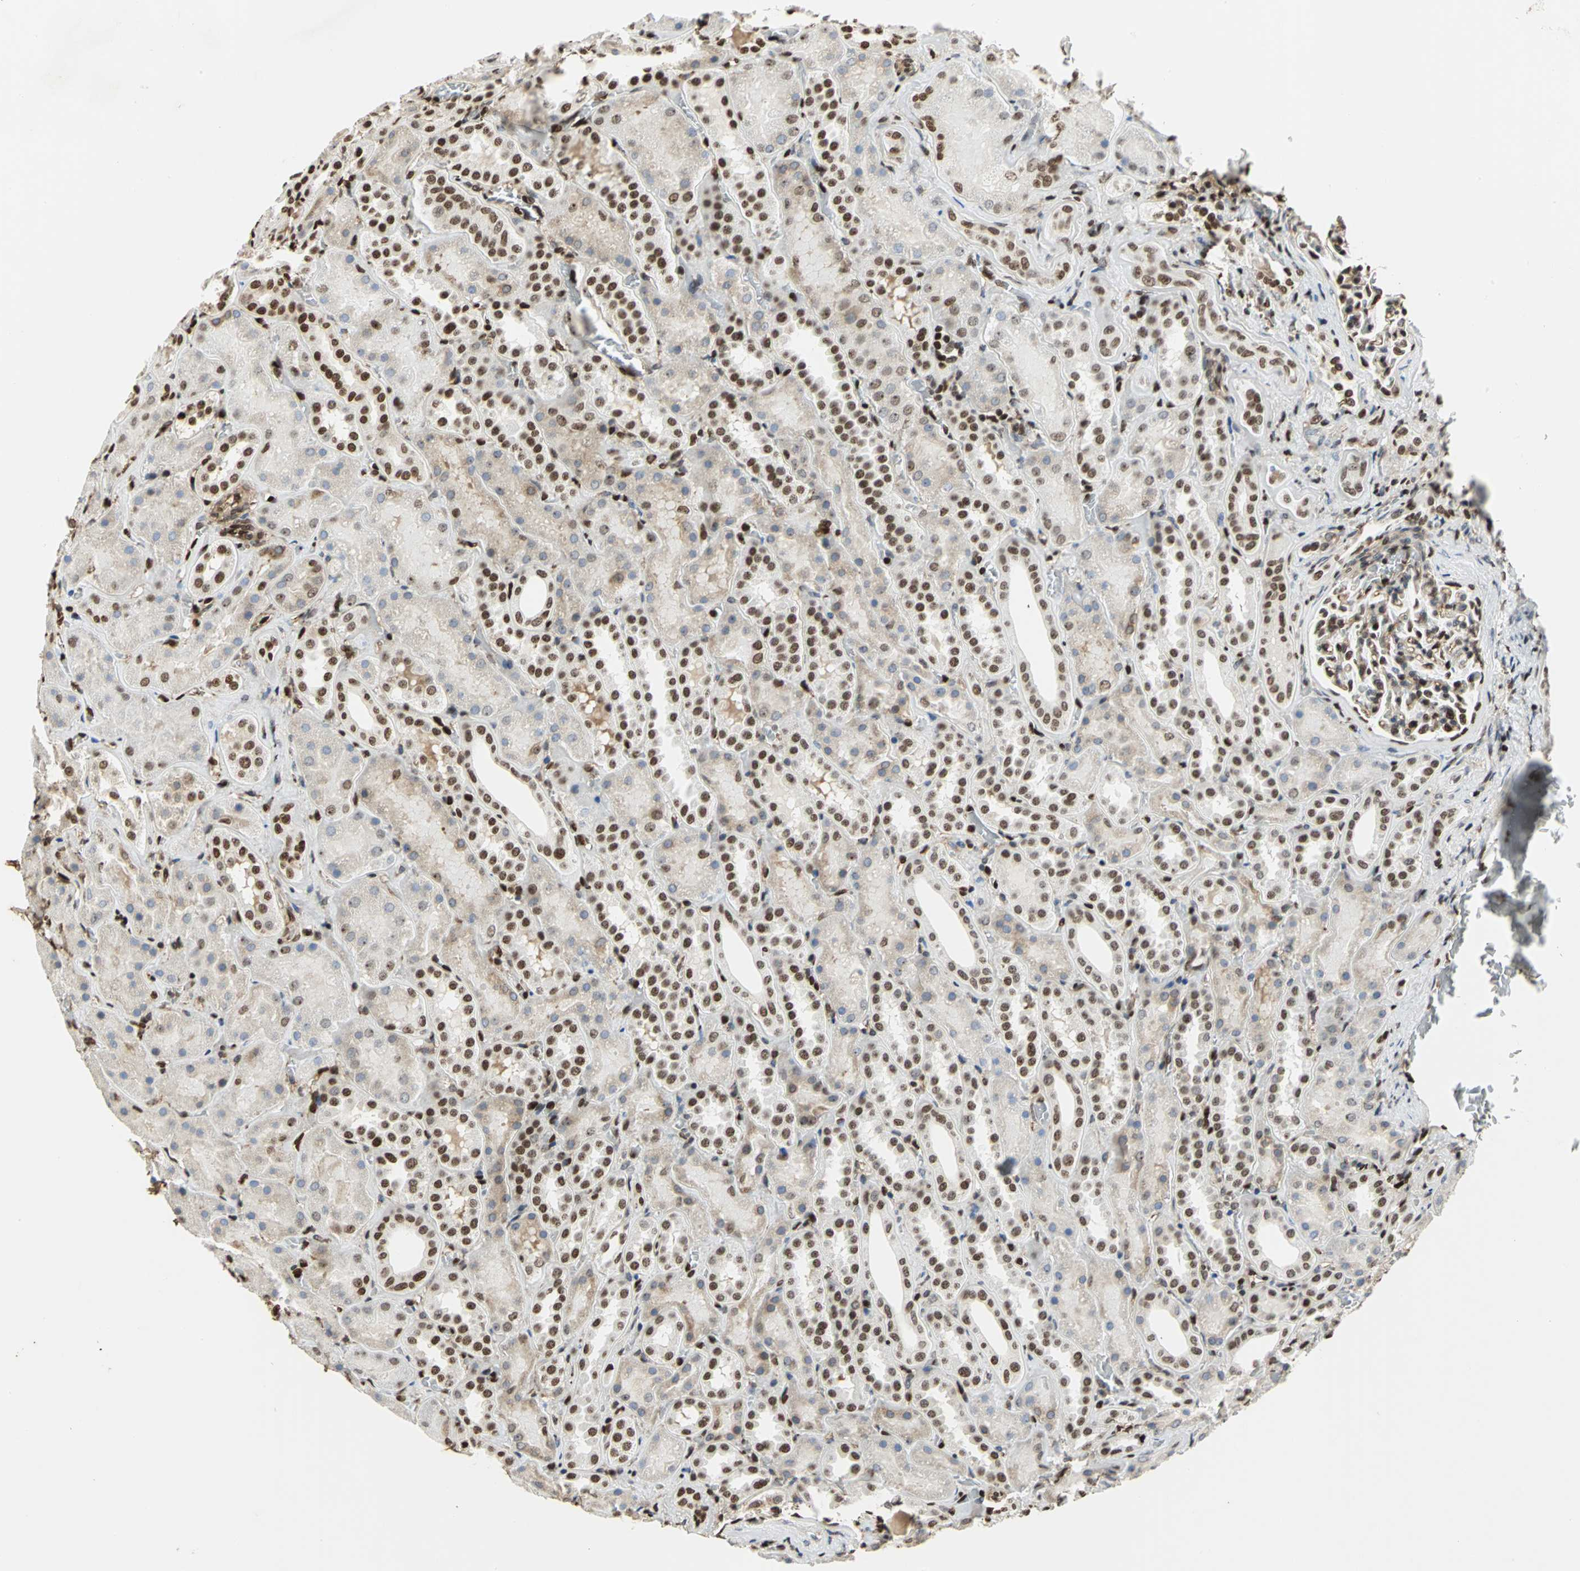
{"staining": {"intensity": "strong", "quantity": ">75%", "location": "nuclear"}, "tissue": "kidney", "cell_type": "Cells in glomeruli", "image_type": "normal", "snomed": [{"axis": "morphology", "description": "Normal tissue, NOS"}, {"axis": "topography", "description": "Kidney"}], "caption": "Brown immunohistochemical staining in normal human kidney displays strong nuclear positivity in approximately >75% of cells in glomeruli. The protein is stained brown, and the nuclei are stained in blue (DAB (3,3'-diaminobenzidine) IHC with brightfield microscopy, high magnification).", "gene": "HMGB1", "patient": {"sex": "male", "age": 28}}